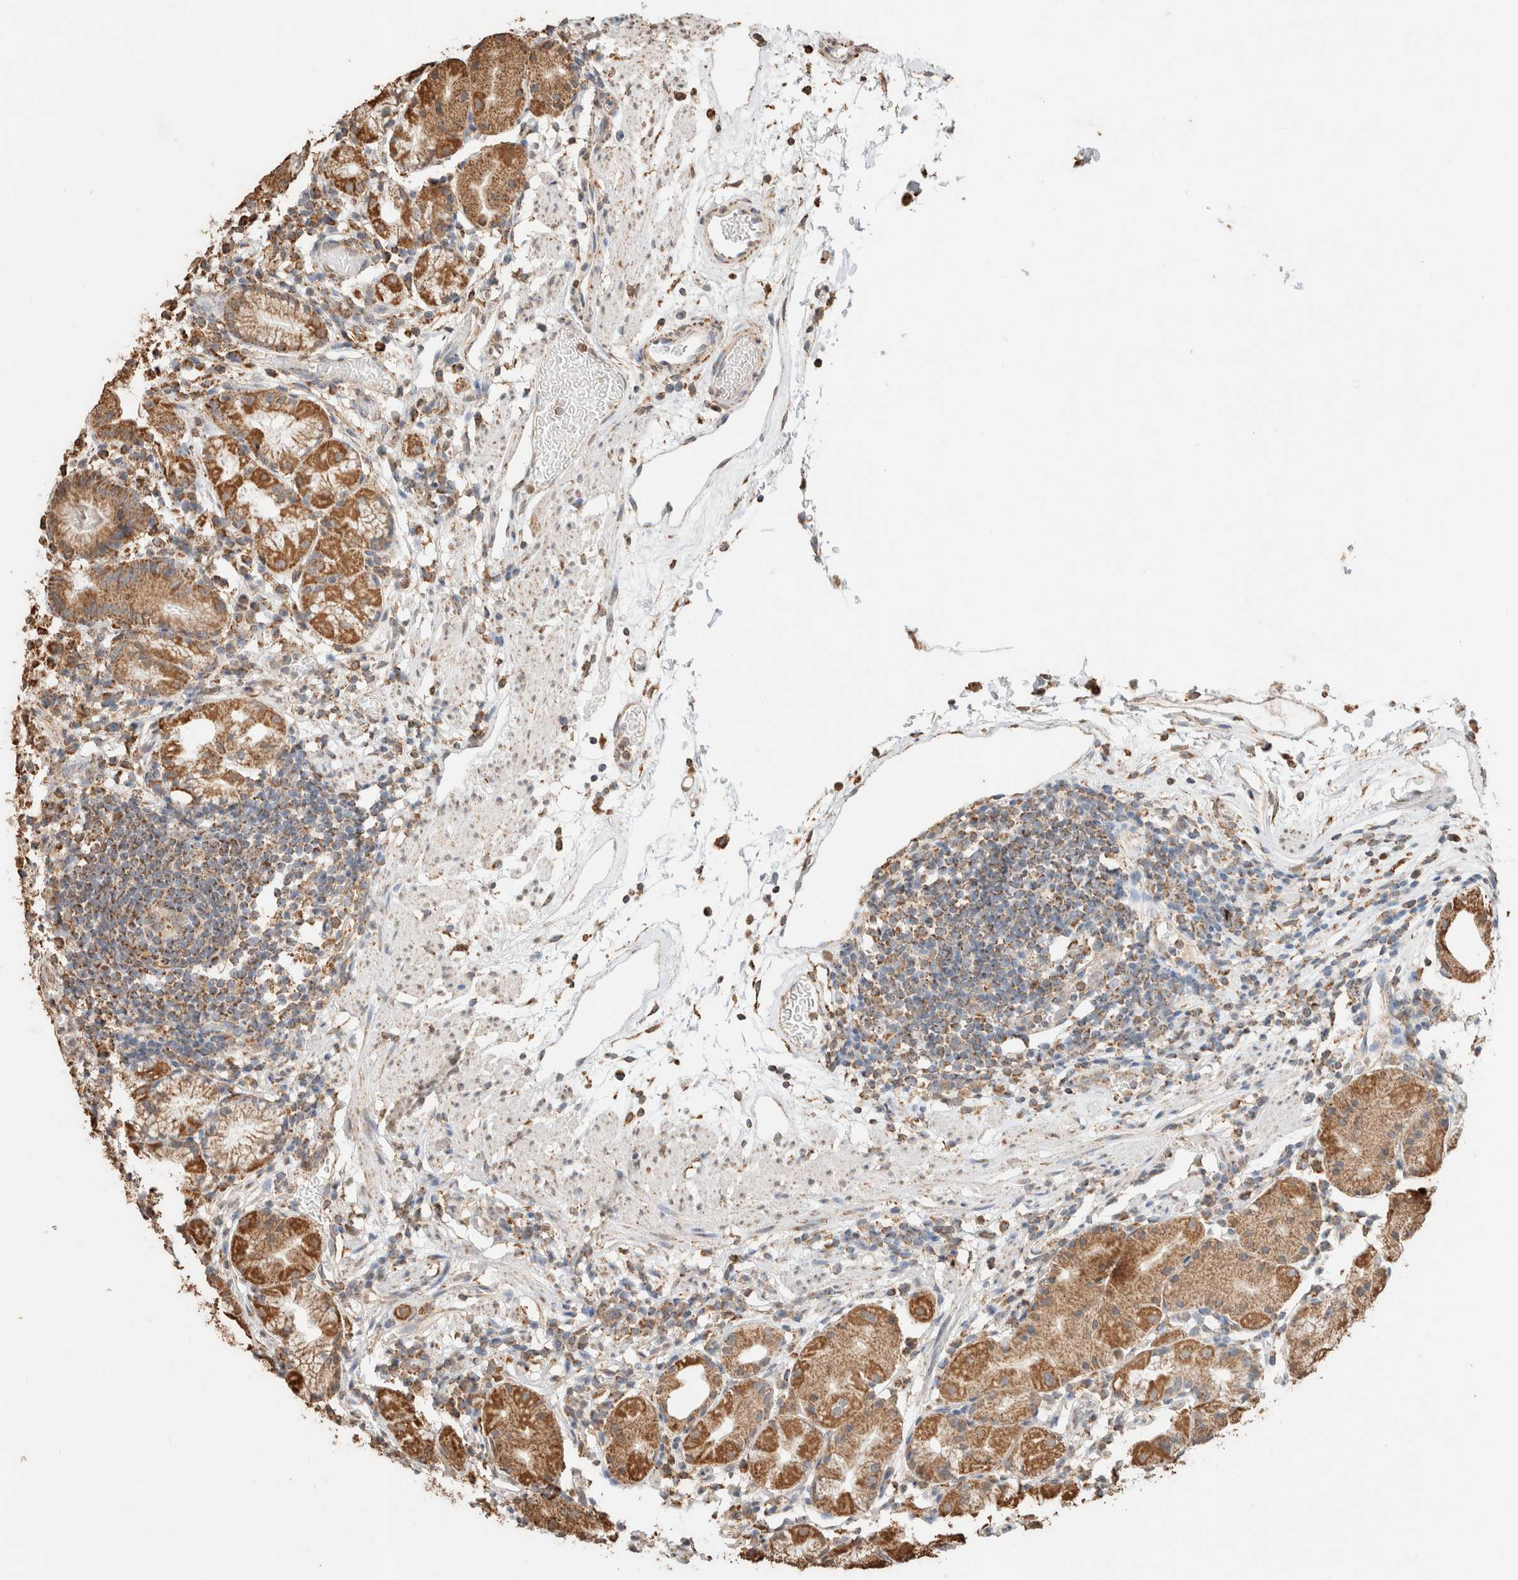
{"staining": {"intensity": "strong", "quantity": ">75%", "location": "cytoplasmic/membranous"}, "tissue": "stomach", "cell_type": "Glandular cells", "image_type": "normal", "snomed": [{"axis": "morphology", "description": "Normal tissue, NOS"}, {"axis": "topography", "description": "Stomach"}, {"axis": "topography", "description": "Stomach, lower"}], "caption": "Immunohistochemical staining of benign stomach exhibits >75% levels of strong cytoplasmic/membranous protein staining in about >75% of glandular cells.", "gene": "SDC2", "patient": {"sex": "female", "age": 75}}